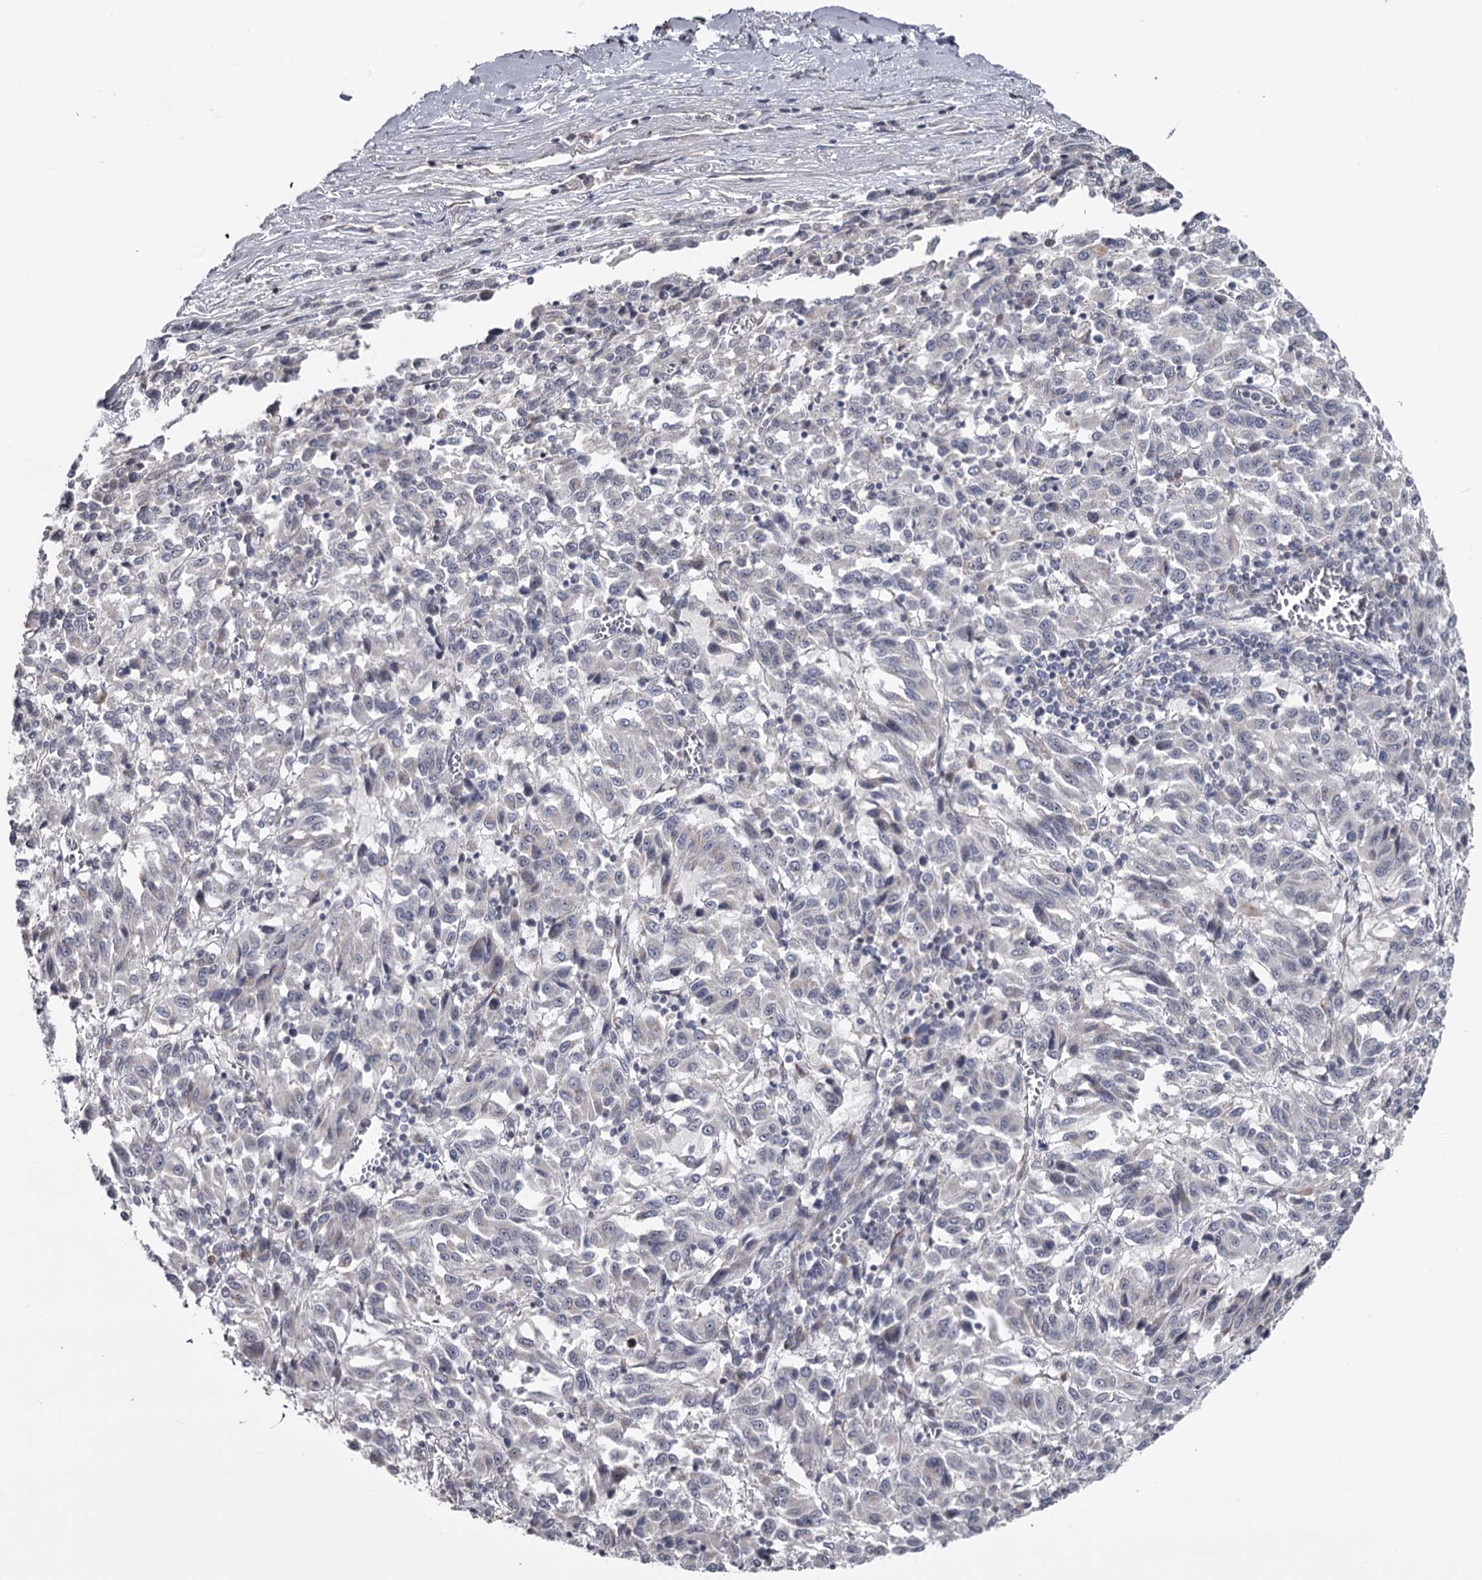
{"staining": {"intensity": "negative", "quantity": "none", "location": "none"}, "tissue": "melanoma", "cell_type": "Tumor cells", "image_type": "cancer", "snomed": [{"axis": "morphology", "description": "Malignant melanoma, Metastatic site"}, {"axis": "topography", "description": "Lung"}], "caption": "Tumor cells show no significant positivity in malignant melanoma (metastatic site).", "gene": "GTSF1", "patient": {"sex": "male", "age": 64}}